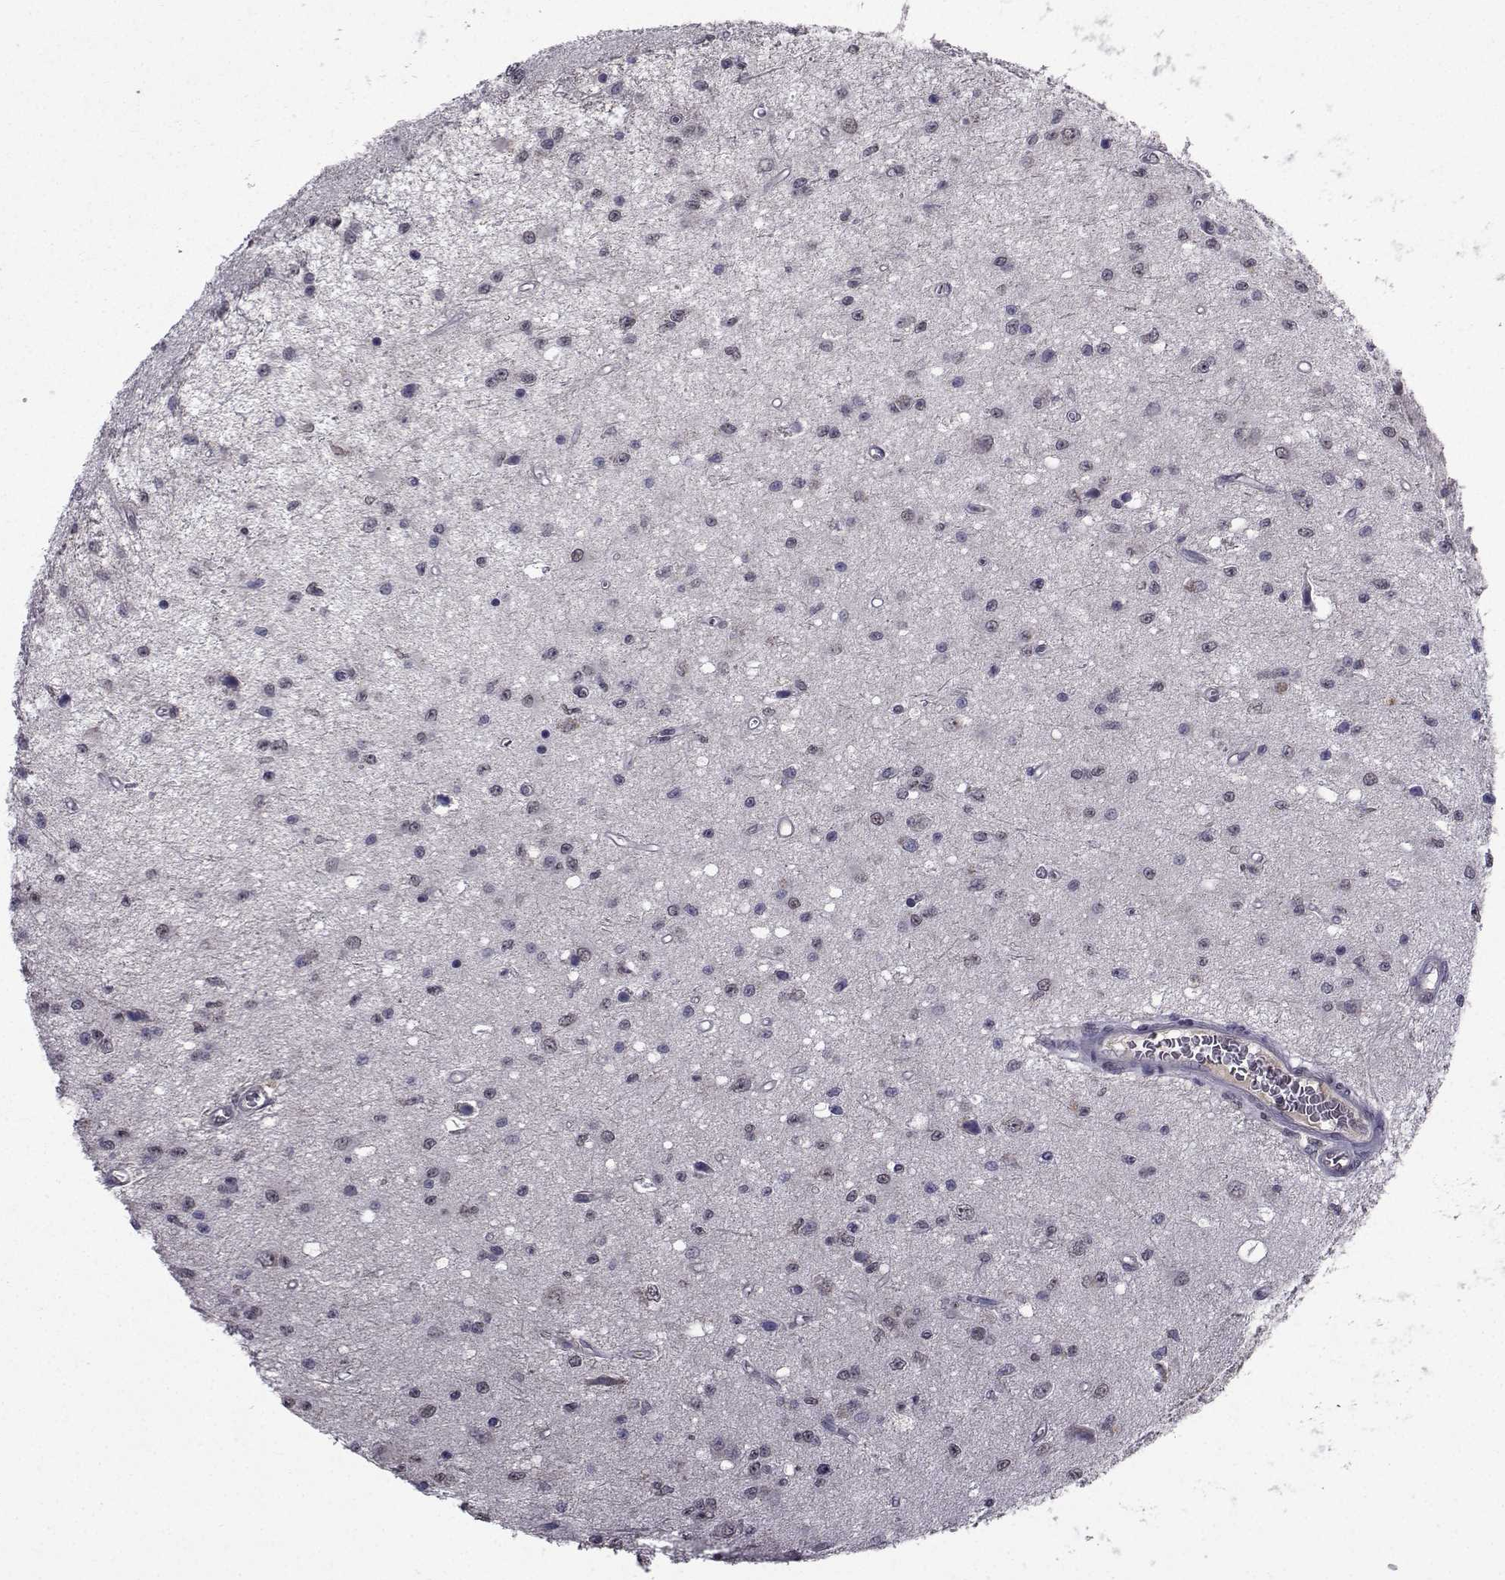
{"staining": {"intensity": "negative", "quantity": "none", "location": "none"}, "tissue": "glioma", "cell_type": "Tumor cells", "image_type": "cancer", "snomed": [{"axis": "morphology", "description": "Glioma, malignant, Low grade"}, {"axis": "topography", "description": "Brain"}], "caption": "An immunohistochemistry (IHC) histopathology image of malignant low-grade glioma is shown. There is no staining in tumor cells of malignant low-grade glioma.", "gene": "CYP2S1", "patient": {"sex": "female", "age": 45}}